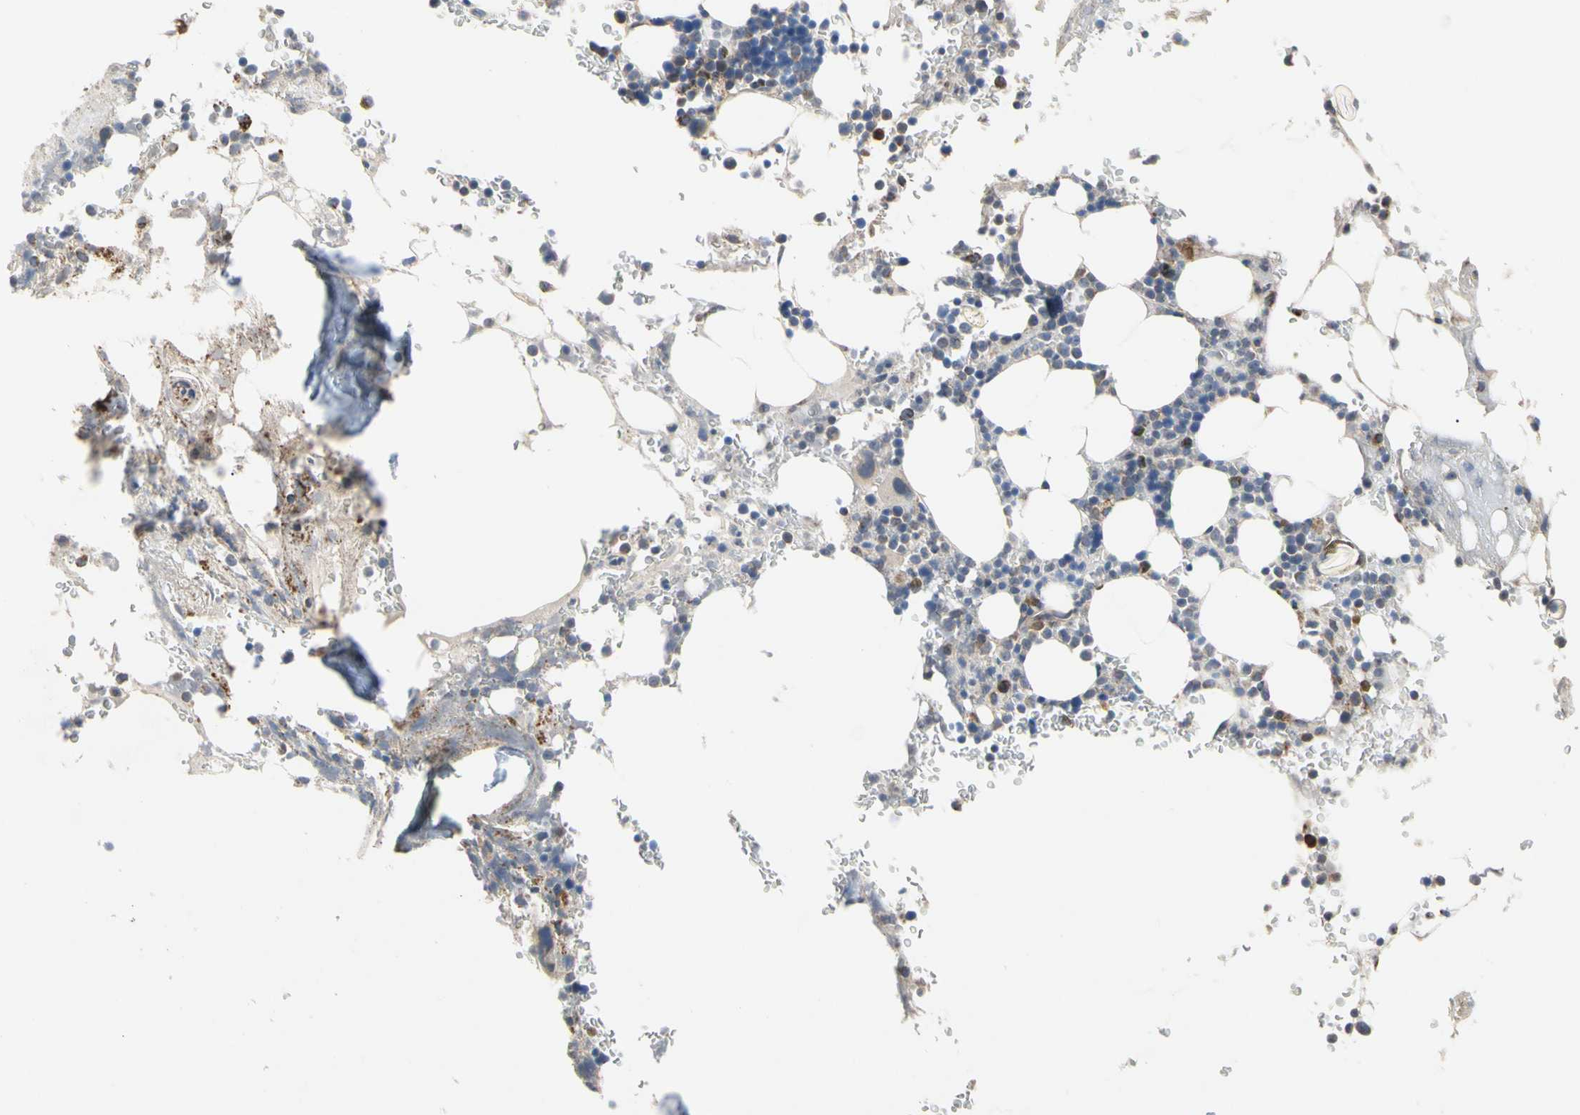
{"staining": {"intensity": "weak", "quantity": "<25%", "location": "cytoplasmic/membranous"}, "tissue": "bone marrow", "cell_type": "Hematopoietic cells", "image_type": "normal", "snomed": [{"axis": "morphology", "description": "Normal tissue, NOS"}, {"axis": "topography", "description": "Bone marrow"}], "caption": "This micrograph is of benign bone marrow stained with IHC to label a protein in brown with the nuclei are counter-stained blue. There is no staining in hematopoietic cells.", "gene": "GPD2", "patient": {"sex": "female", "age": 73}}